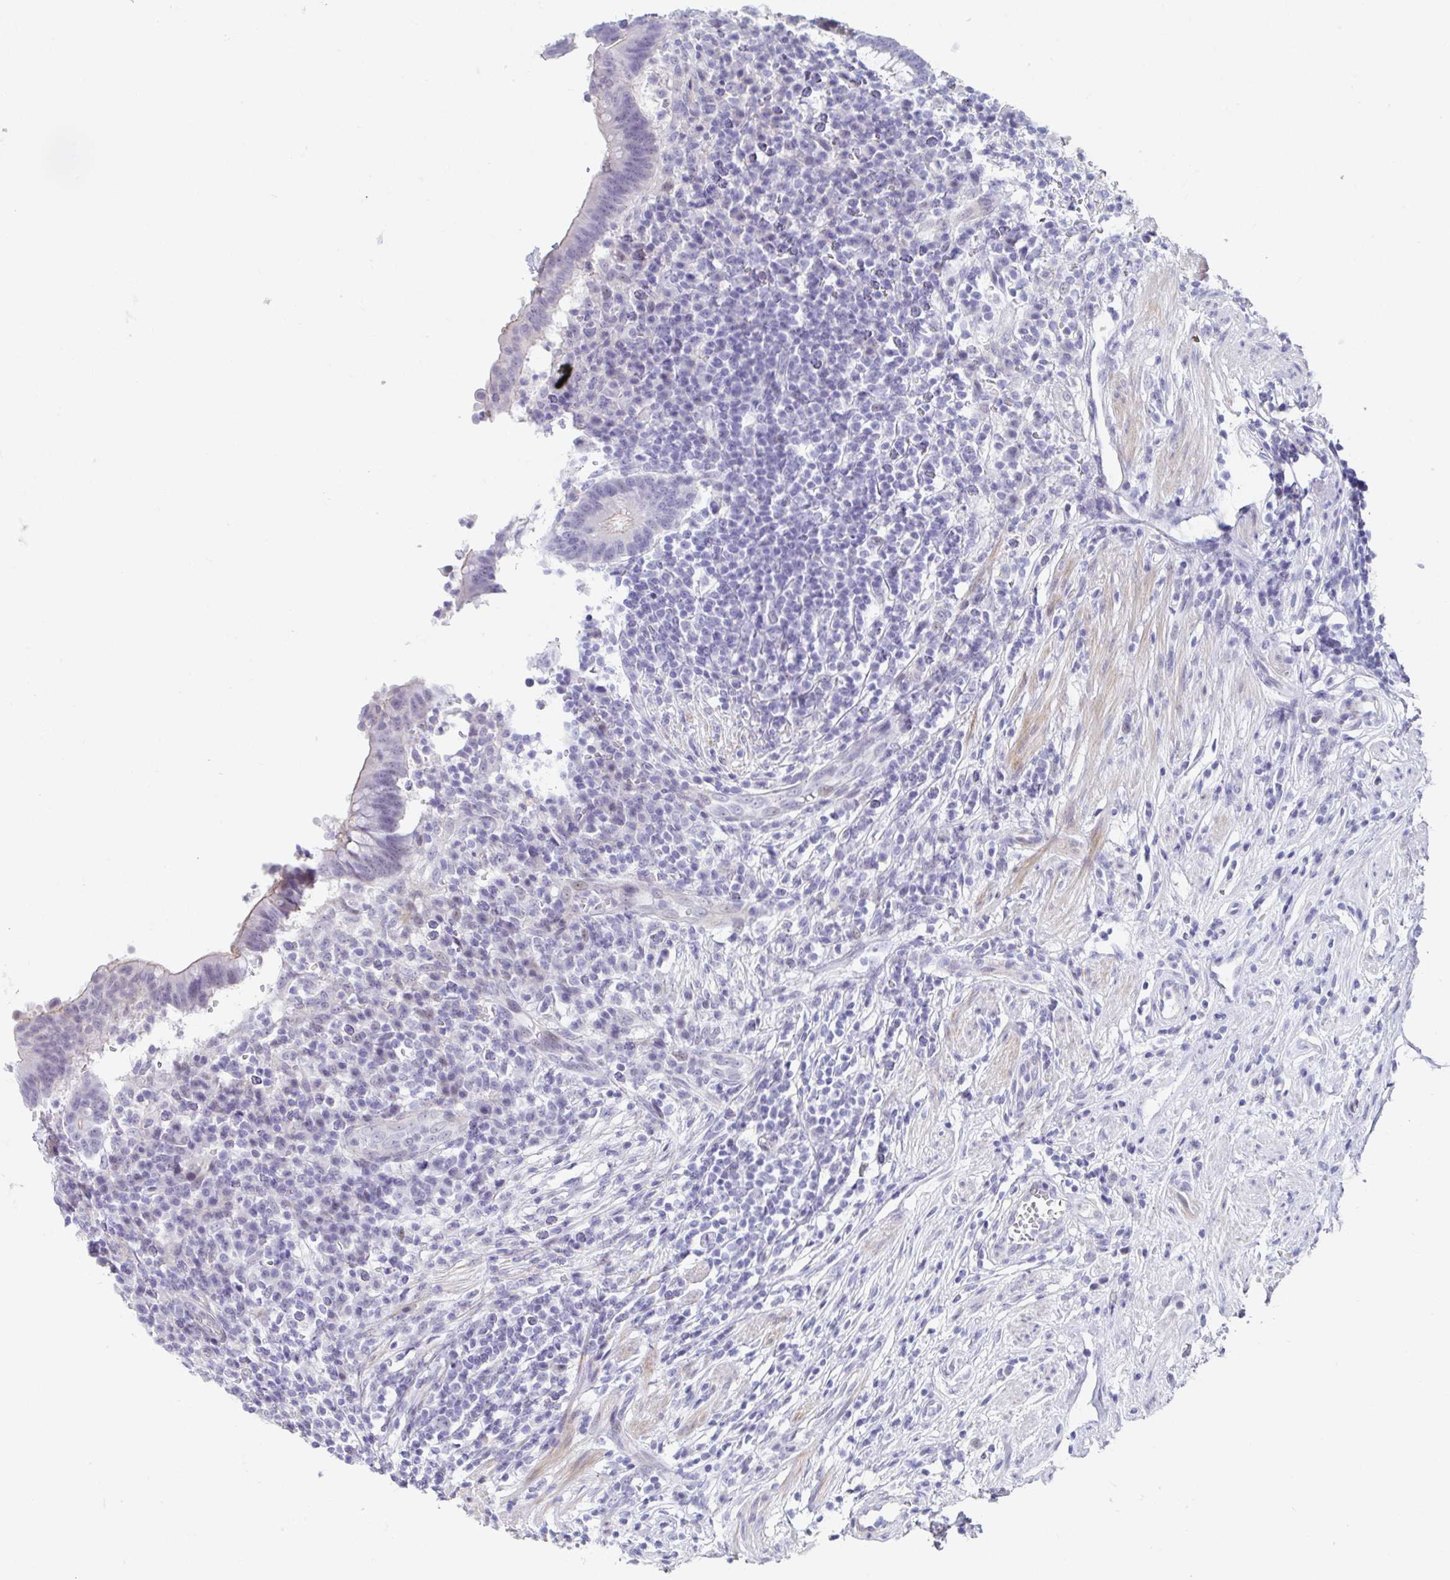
{"staining": {"intensity": "weak", "quantity": "<25%", "location": "cytoplasmic/membranous"}, "tissue": "appendix", "cell_type": "Glandular cells", "image_type": "normal", "snomed": [{"axis": "morphology", "description": "Normal tissue, NOS"}, {"axis": "topography", "description": "Appendix"}], "caption": "Benign appendix was stained to show a protein in brown. There is no significant expression in glandular cells. Nuclei are stained in blue.", "gene": "WDR72", "patient": {"sex": "female", "age": 56}}